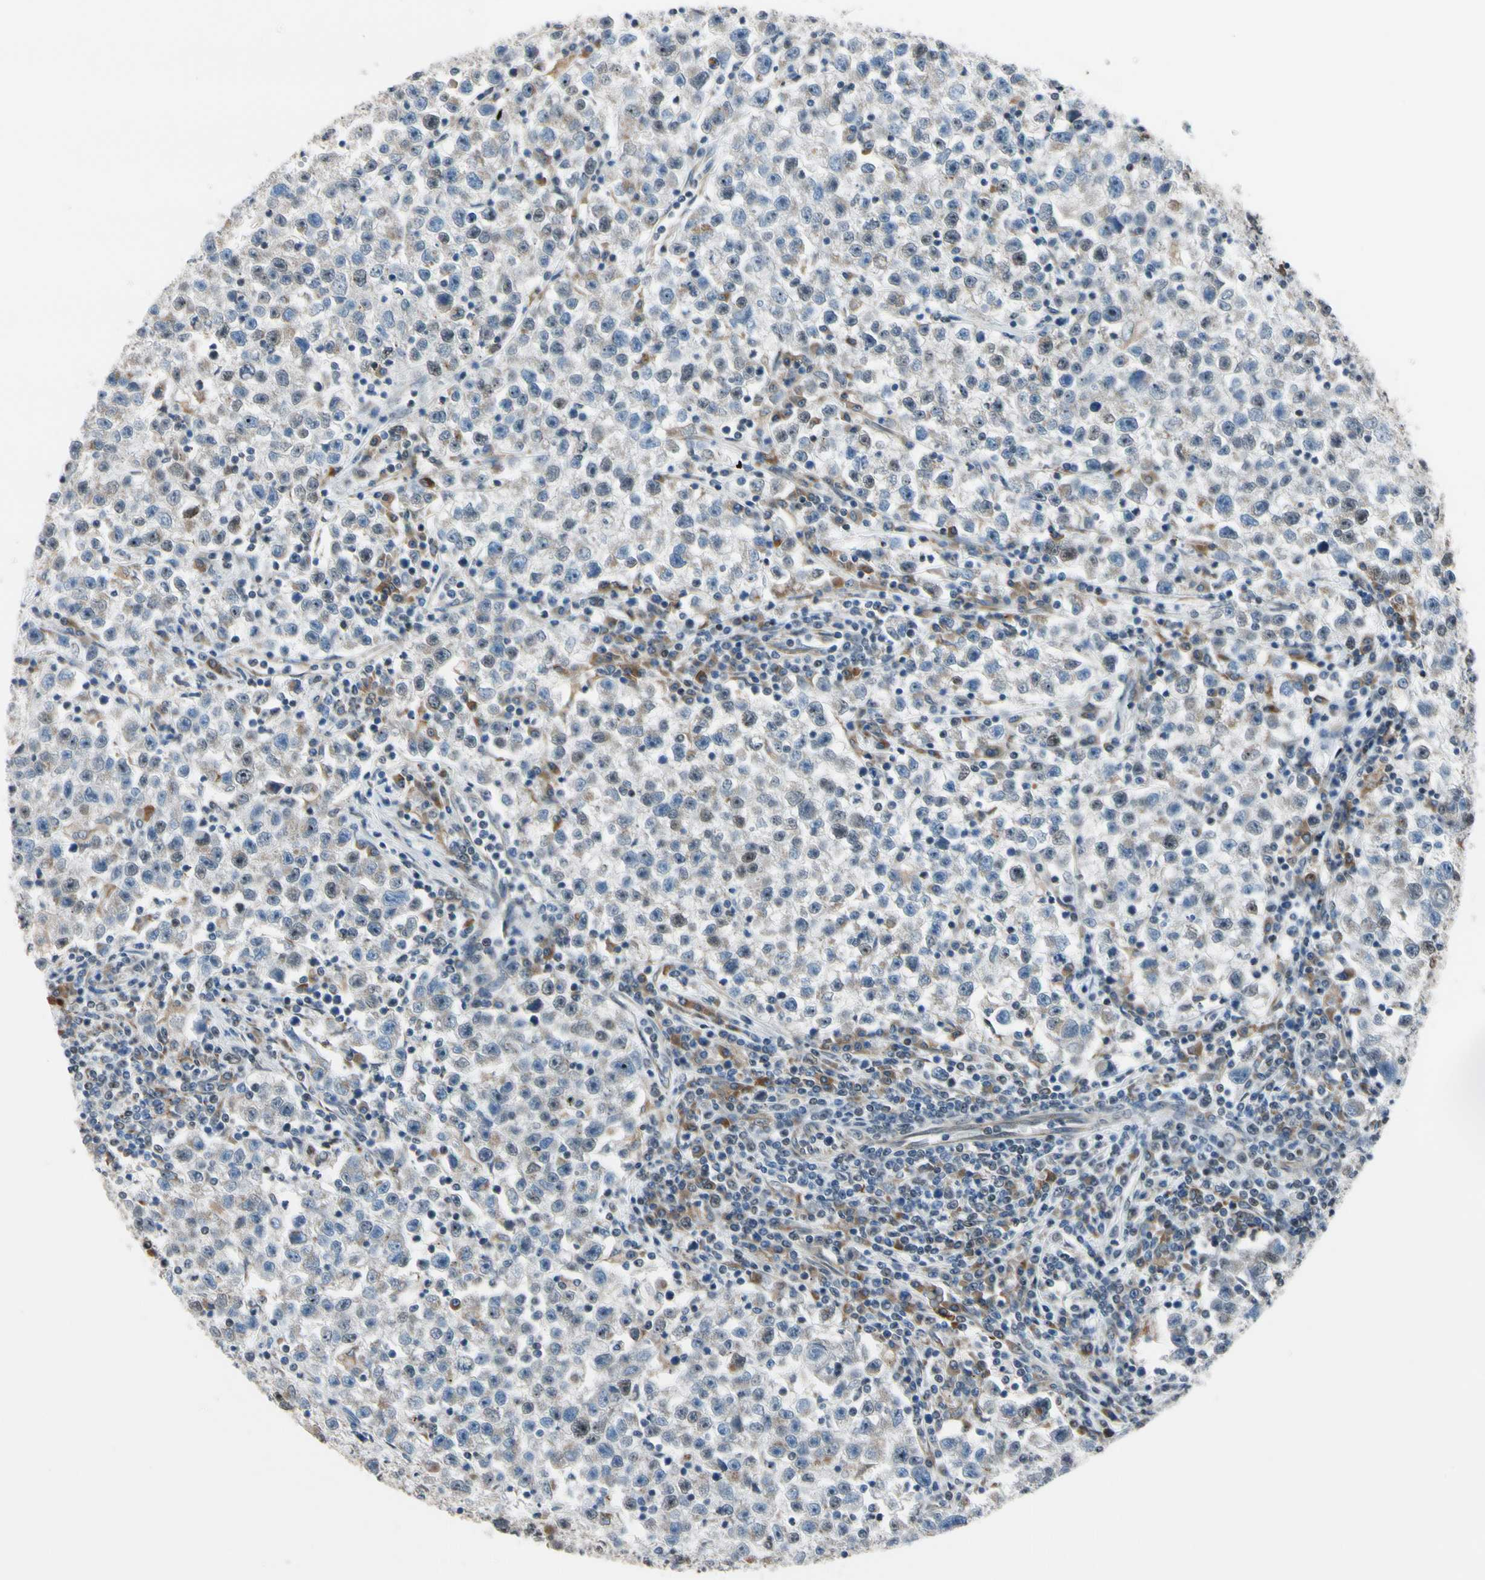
{"staining": {"intensity": "weak", "quantity": "25%-75%", "location": "cytoplasmic/membranous"}, "tissue": "testis cancer", "cell_type": "Tumor cells", "image_type": "cancer", "snomed": [{"axis": "morphology", "description": "Seminoma, NOS"}, {"axis": "topography", "description": "Testis"}], "caption": "Immunohistochemistry histopathology image of neoplastic tissue: seminoma (testis) stained using IHC demonstrates low levels of weak protein expression localized specifically in the cytoplasmic/membranous of tumor cells, appearing as a cytoplasmic/membranous brown color.", "gene": "TMED7", "patient": {"sex": "male", "age": 22}}